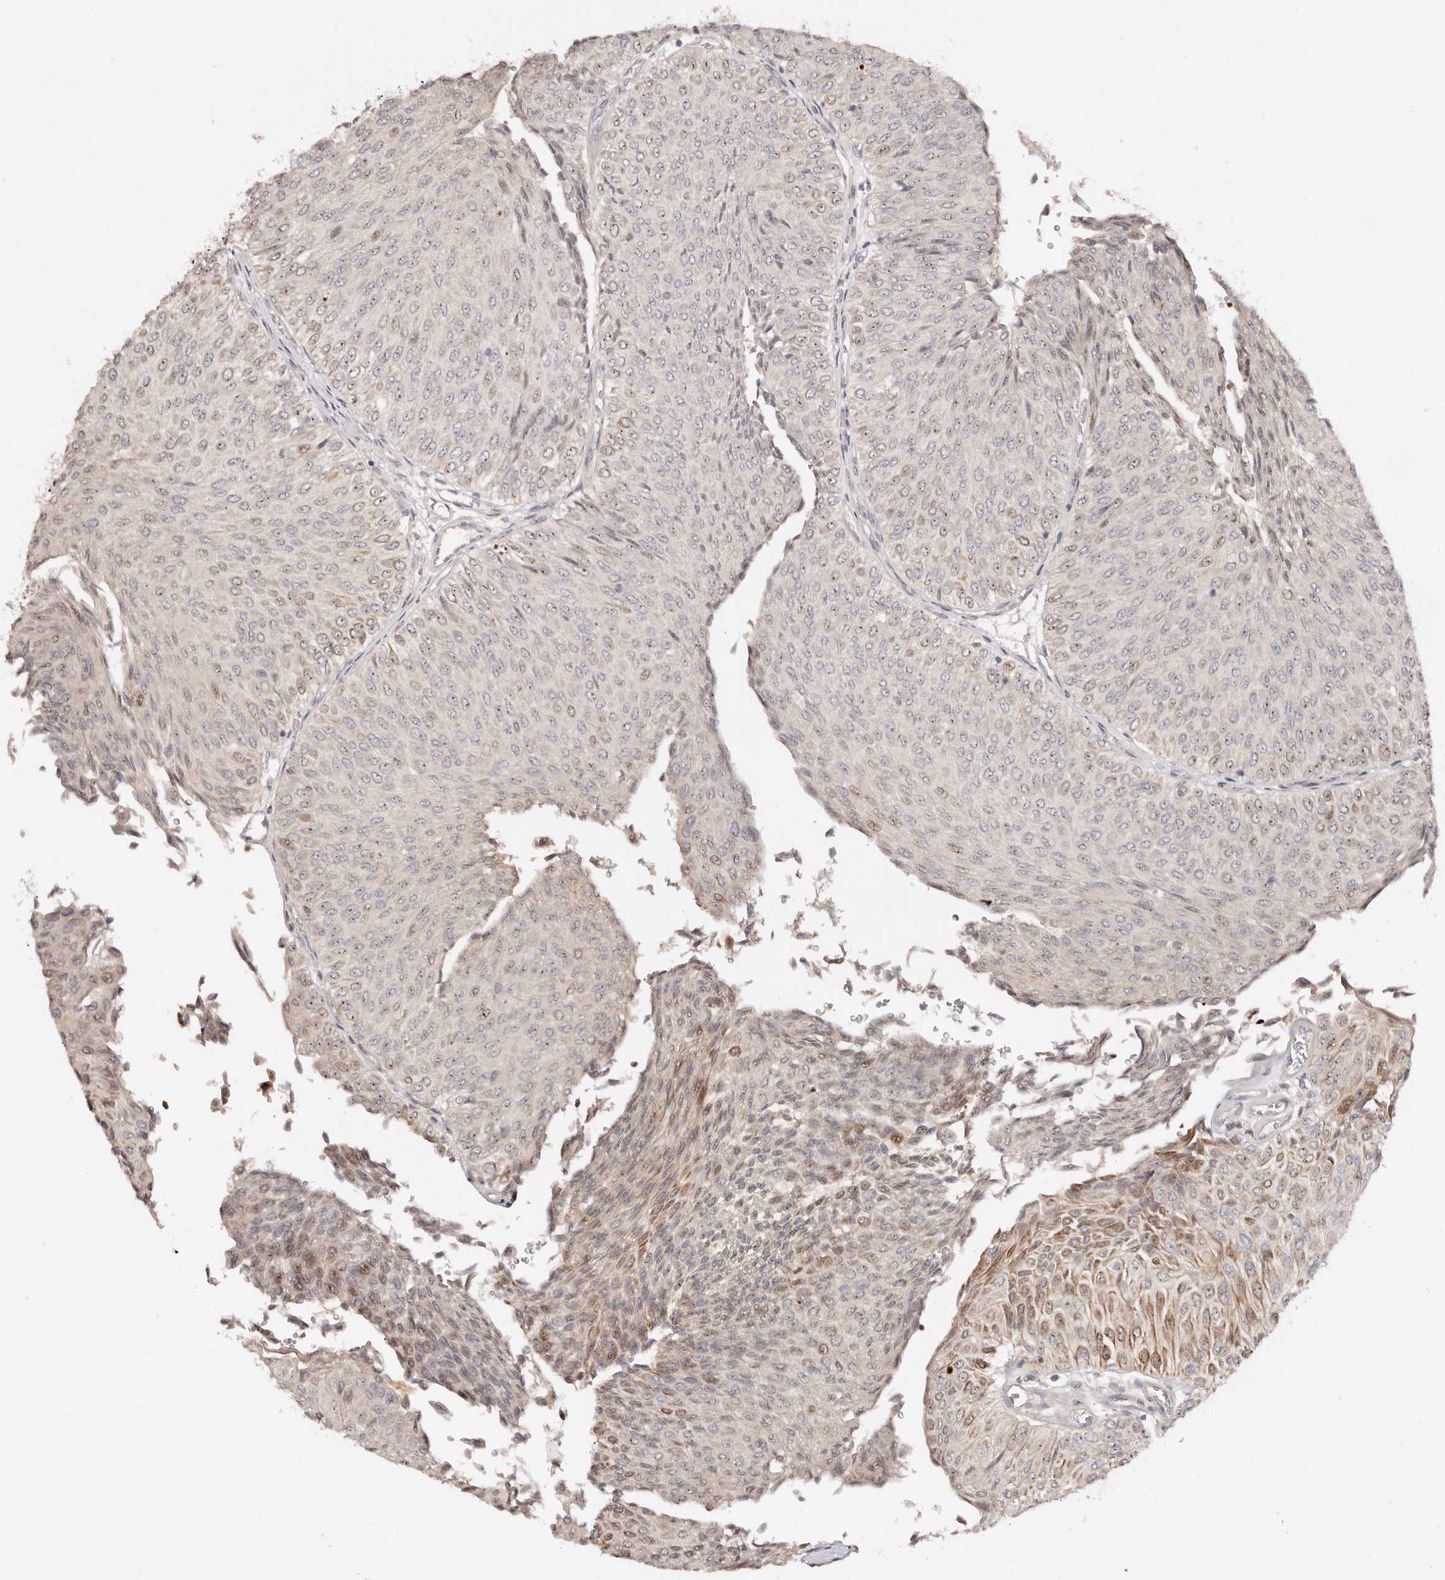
{"staining": {"intensity": "moderate", "quantity": "<25%", "location": "cytoplasmic/membranous,nuclear"}, "tissue": "urothelial cancer", "cell_type": "Tumor cells", "image_type": "cancer", "snomed": [{"axis": "morphology", "description": "Urothelial carcinoma, Low grade"}, {"axis": "topography", "description": "Urinary bladder"}], "caption": "A micrograph showing moderate cytoplasmic/membranous and nuclear expression in about <25% of tumor cells in low-grade urothelial carcinoma, as visualized by brown immunohistochemical staining.", "gene": "ODF2L", "patient": {"sex": "male", "age": 78}}